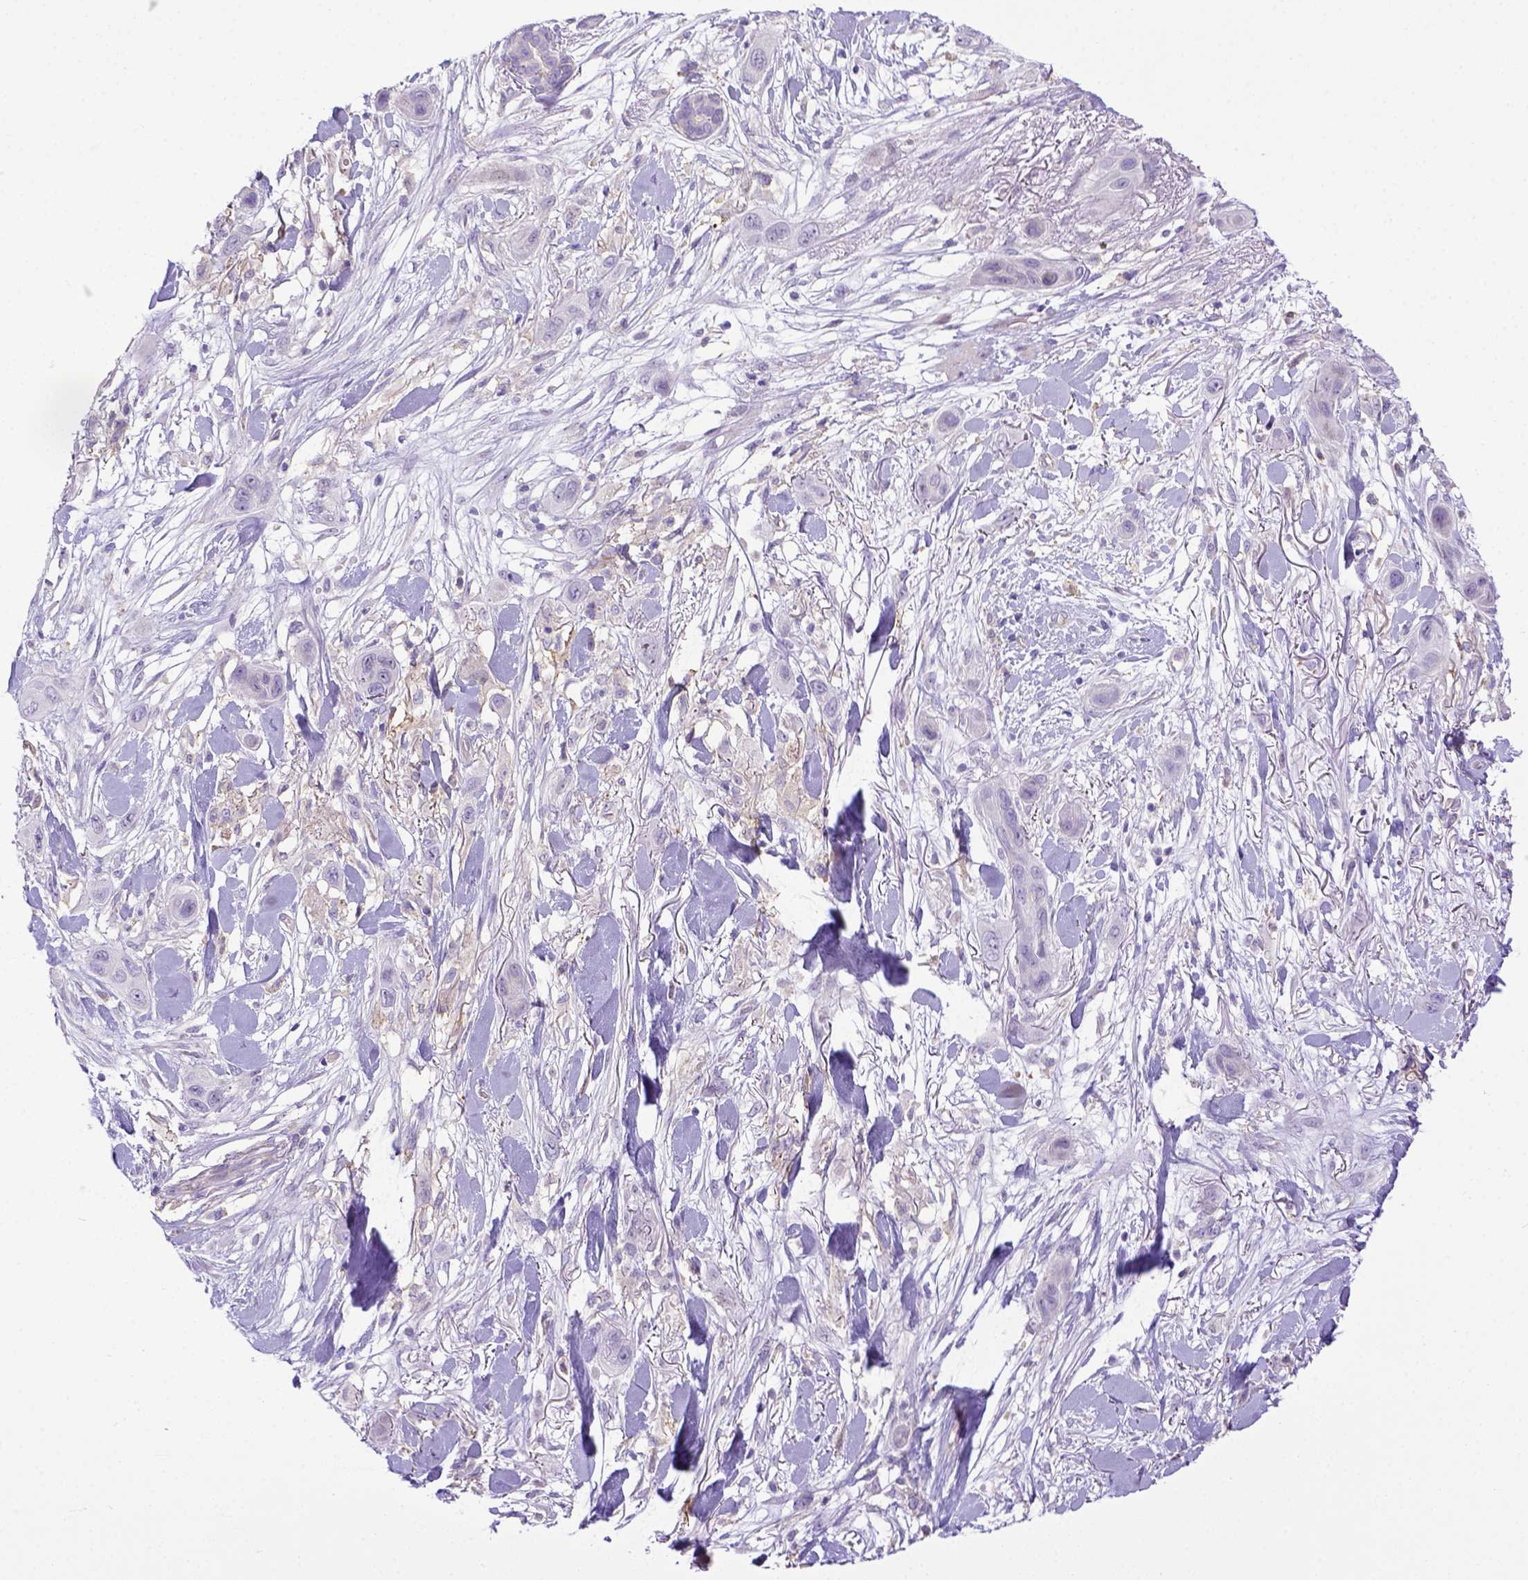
{"staining": {"intensity": "negative", "quantity": "none", "location": "none"}, "tissue": "skin cancer", "cell_type": "Tumor cells", "image_type": "cancer", "snomed": [{"axis": "morphology", "description": "Squamous cell carcinoma, NOS"}, {"axis": "topography", "description": "Skin"}], "caption": "Immunohistochemistry of human skin cancer (squamous cell carcinoma) shows no positivity in tumor cells. Nuclei are stained in blue.", "gene": "CD40", "patient": {"sex": "male", "age": 79}}